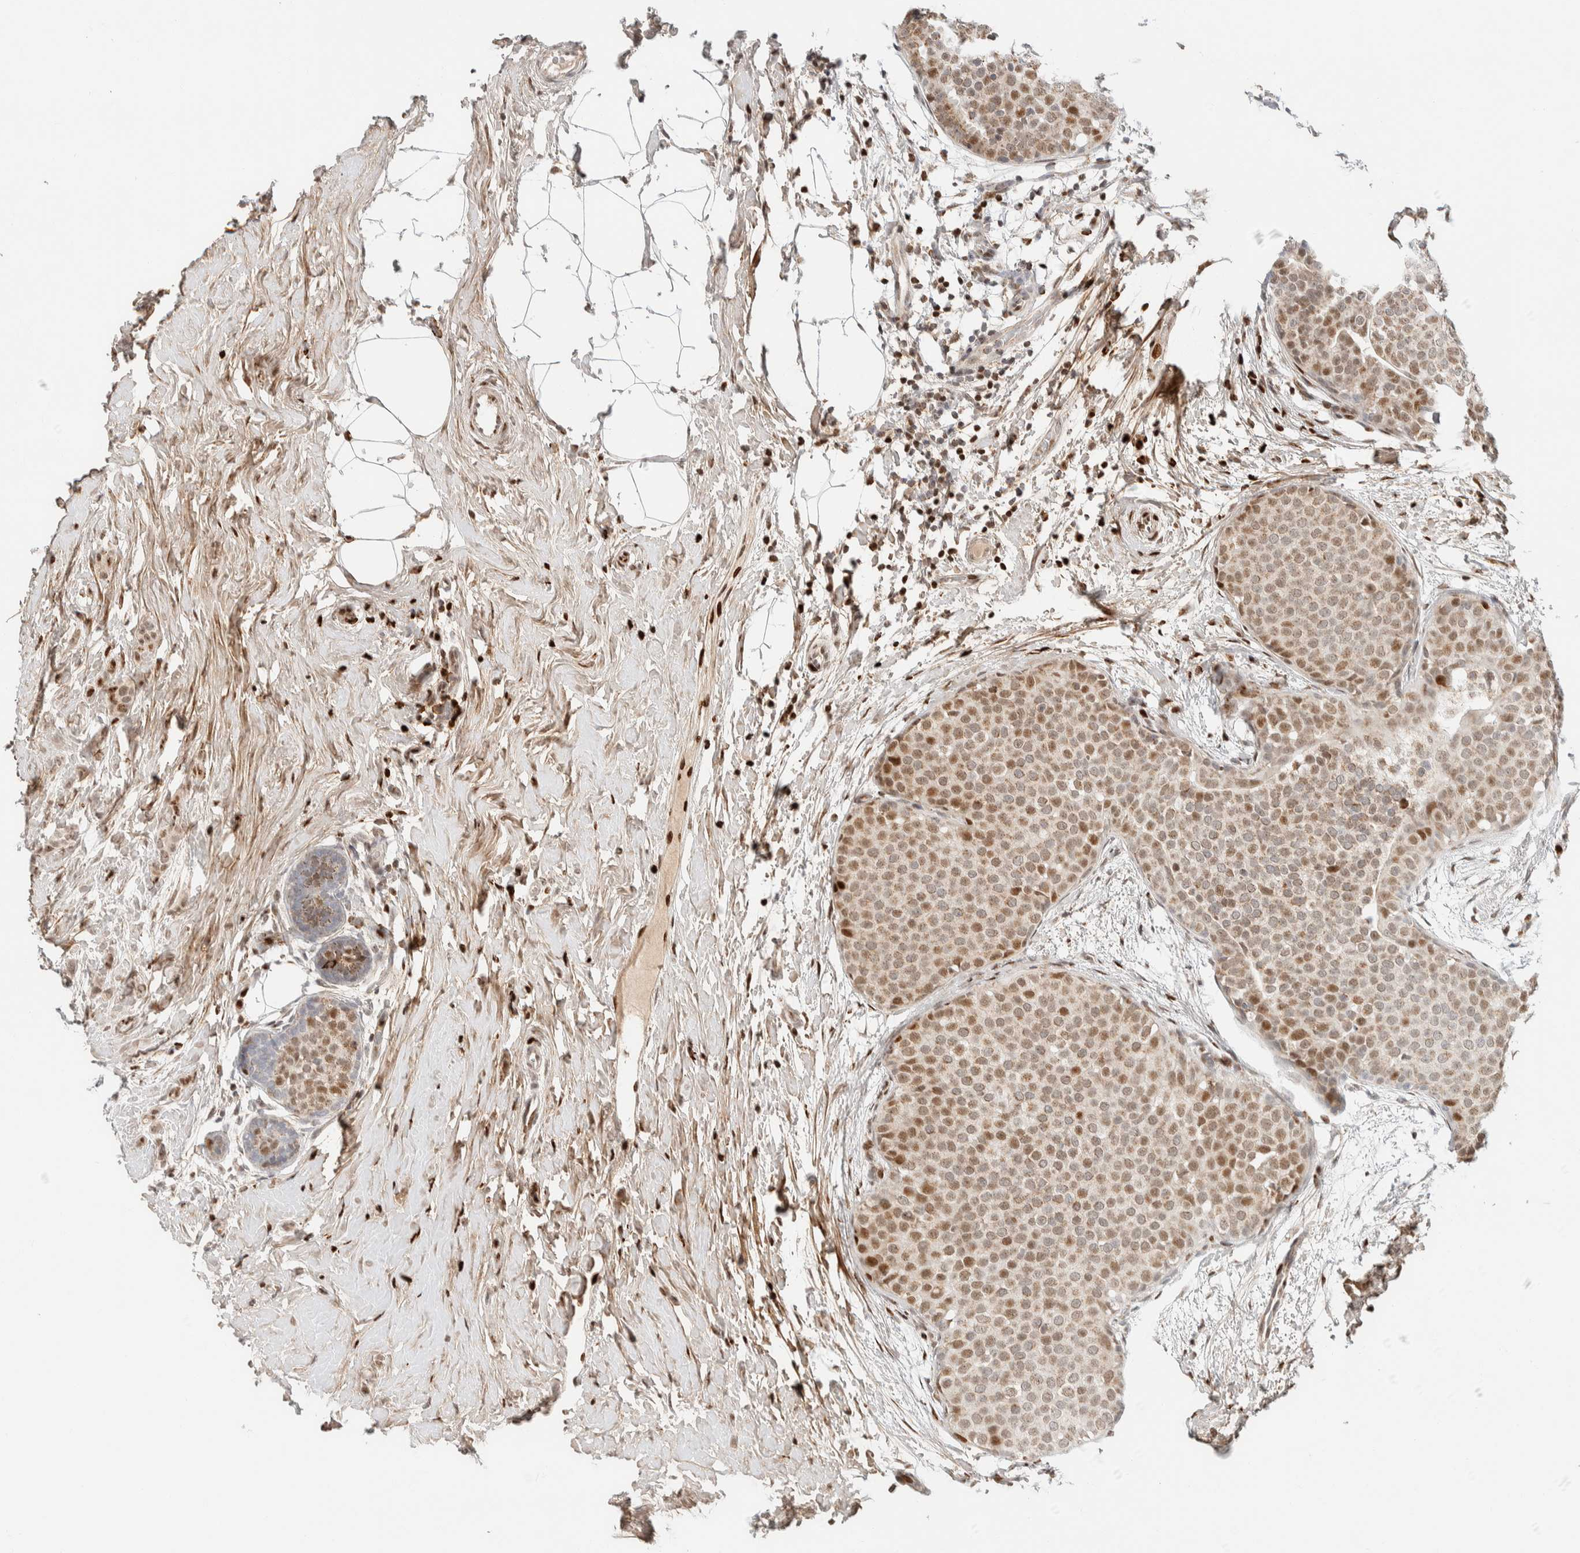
{"staining": {"intensity": "moderate", "quantity": "25%-75%", "location": "nuclear"}, "tissue": "breast cancer", "cell_type": "Tumor cells", "image_type": "cancer", "snomed": [{"axis": "morphology", "description": "Lobular carcinoma, in situ"}, {"axis": "morphology", "description": "Lobular carcinoma"}, {"axis": "topography", "description": "Breast"}], "caption": "Human breast cancer stained for a protein (brown) displays moderate nuclear positive staining in about 25%-75% of tumor cells.", "gene": "TSPAN32", "patient": {"sex": "female", "age": 41}}